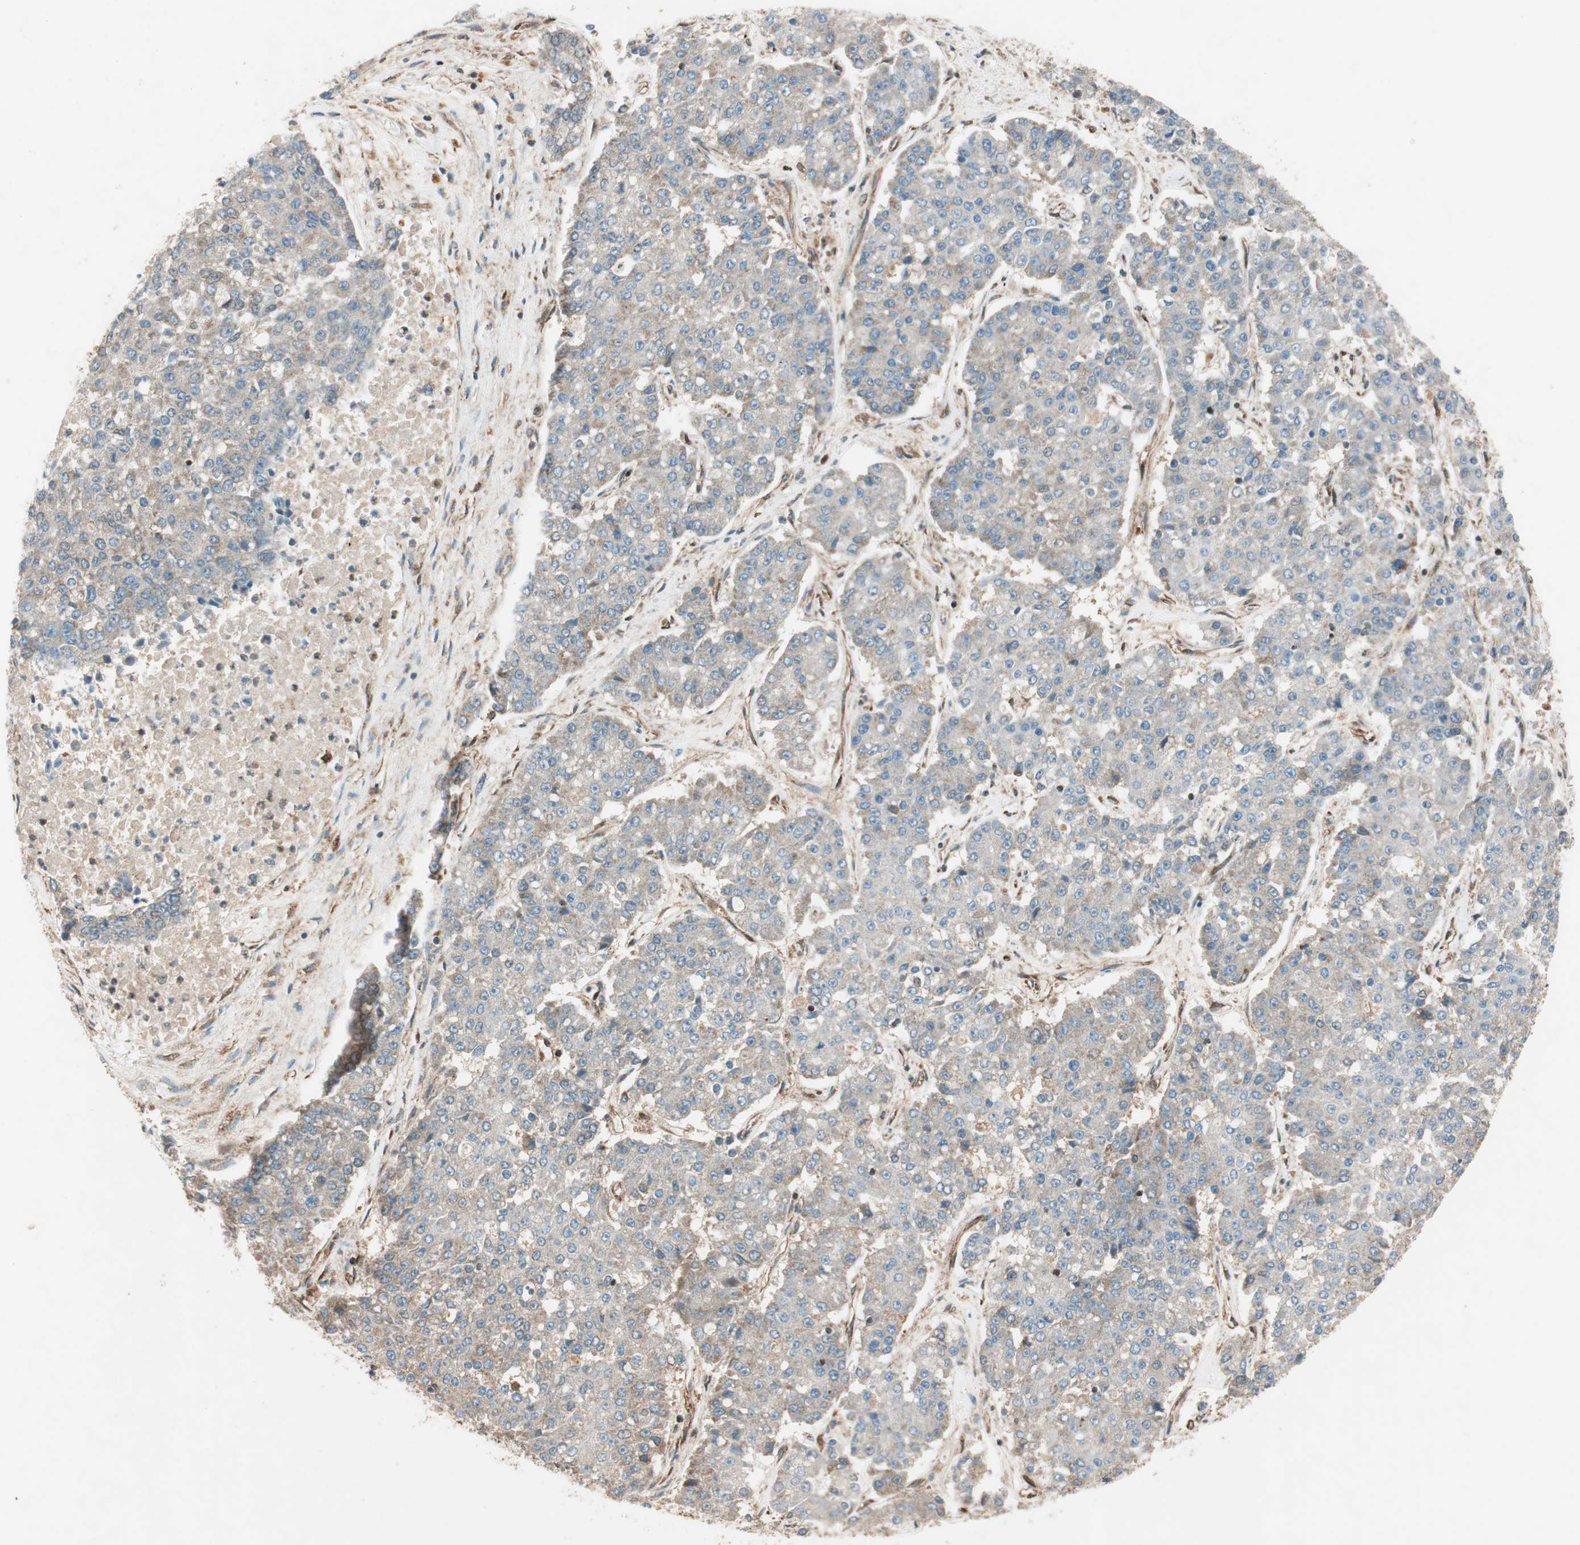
{"staining": {"intensity": "moderate", "quantity": ">75%", "location": "cytoplasmic/membranous"}, "tissue": "pancreatic cancer", "cell_type": "Tumor cells", "image_type": "cancer", "snomed": [{"axis": "morphology", "description": "Adenocarcinoma, NOS"}, {"axis": "topography", "description": "Pancreas"}], "caption": "The immunohistochemical stain labels moderate cytoplasmic/membranous positivity in tumor cells of pancreatic cancer (adenocarcinoma) tissue.", "gene": "RAB5A", "patient": {"sex": "male", "age": 50}}